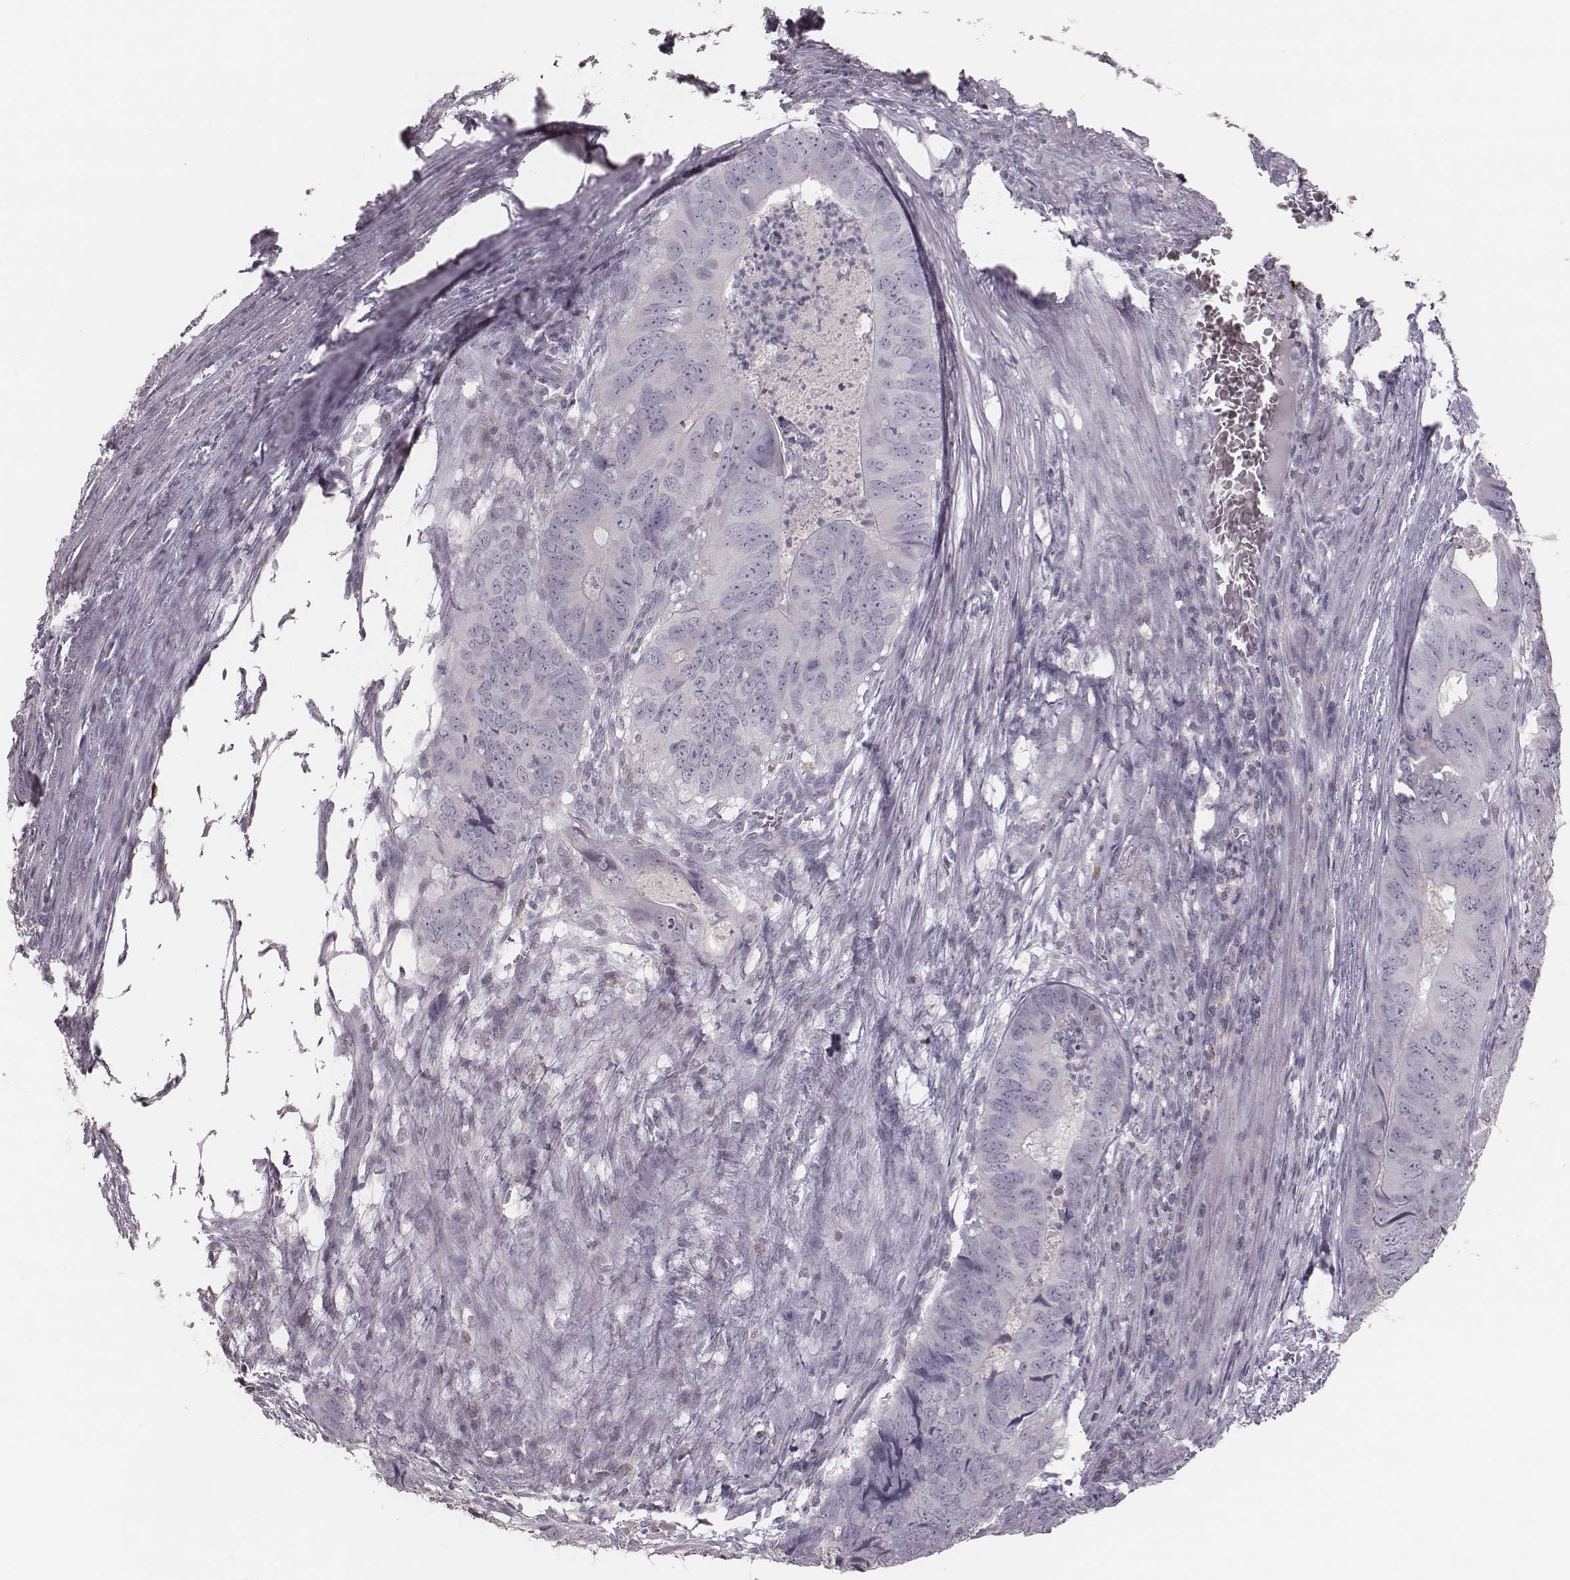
{"staining": {"intensity": "negative", "quantity": "none", "location": "none"}, "tissue": "colorectal cancer", "cell_type": "Tumor cells", "image_type": "cancer", "snomed": [{"axis": "morphology", "description": "Adenocarcinoma, NOS"}, {"axis": "topography", "description": "Colon"}], "caption": "DAB immunohistochemical staining of human colorectal cancer reveals no significant staining in tumor cells.", "gene": "PDCD1", "patient": {"sex": "male", "age": 79}}